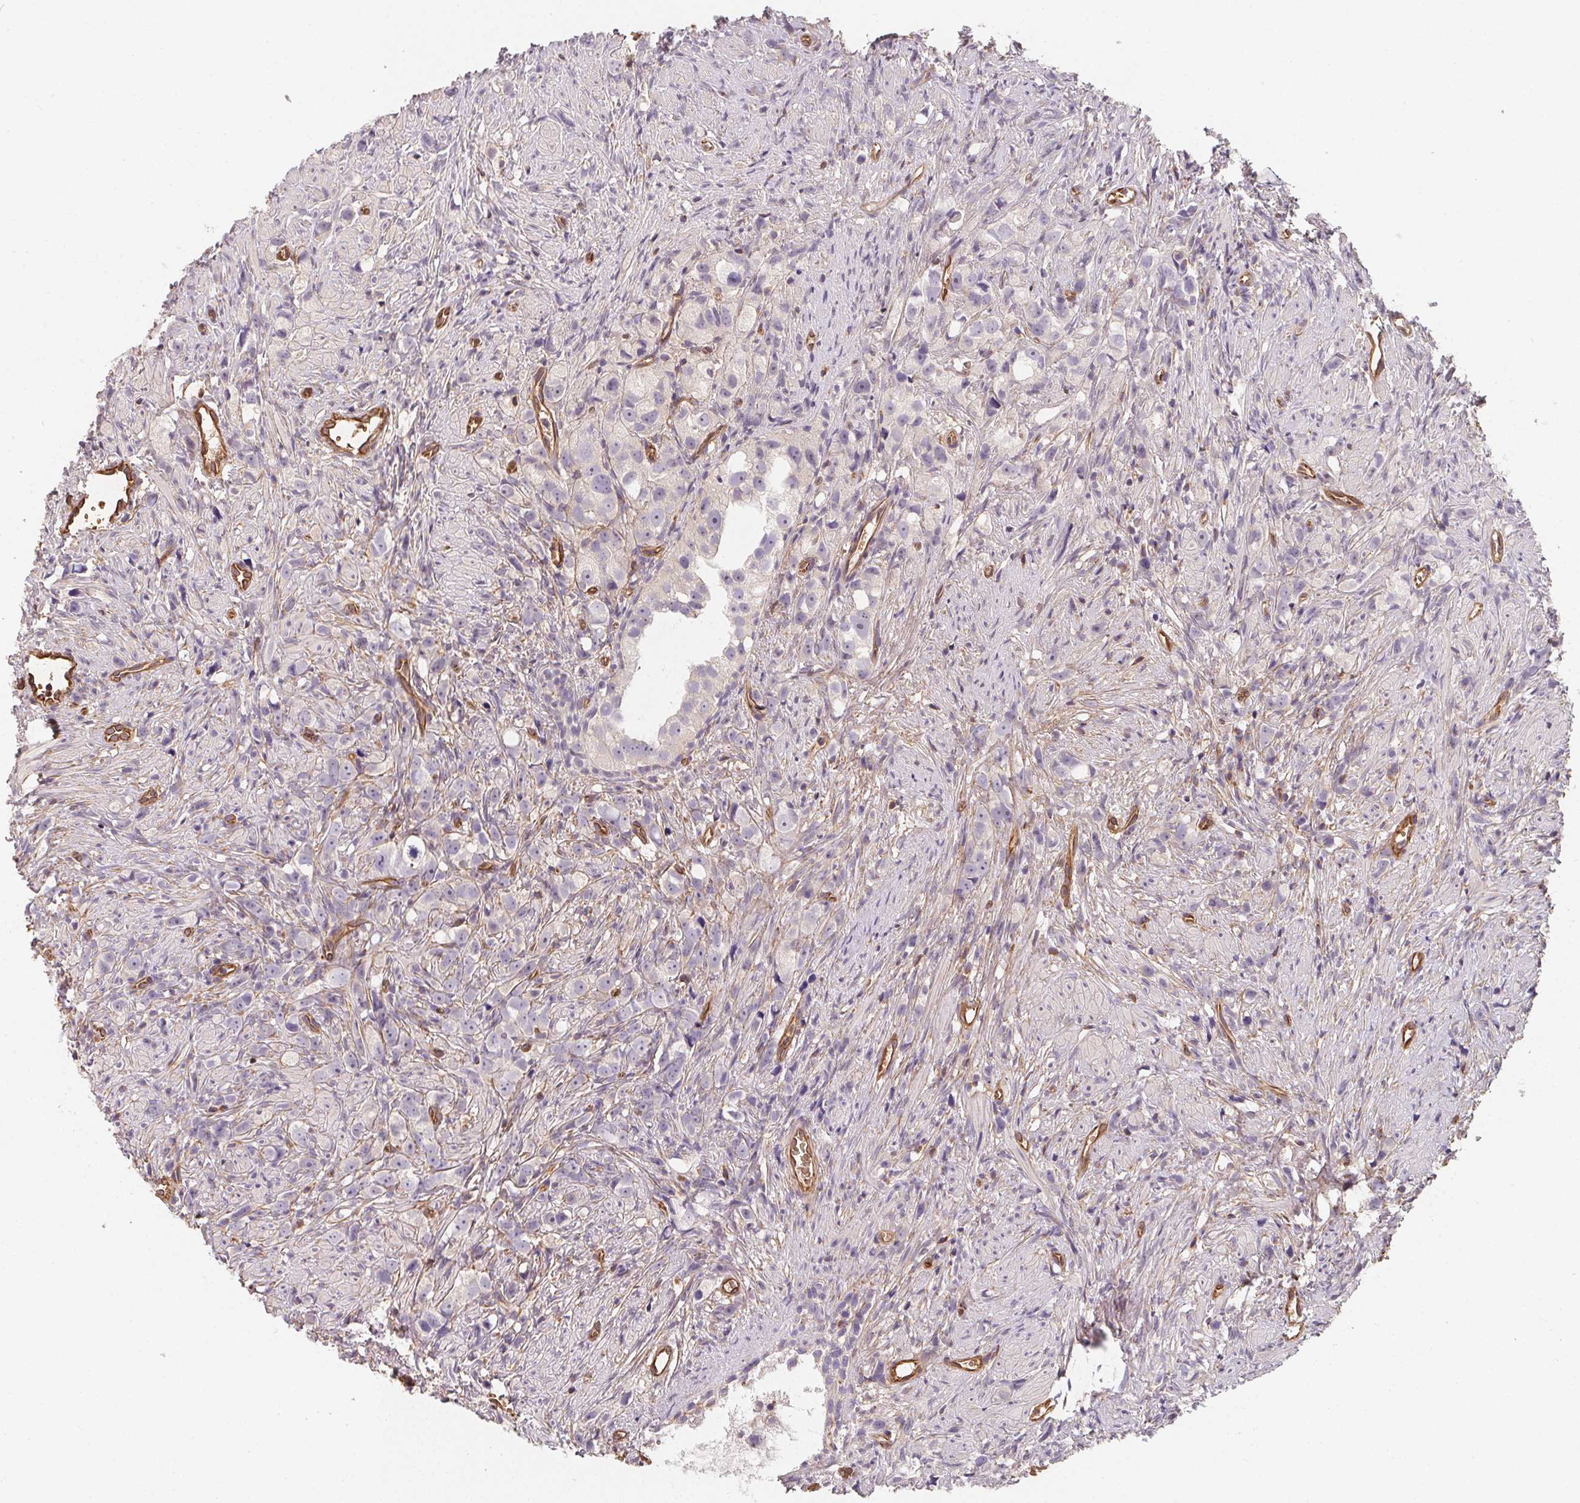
{"staining": {"intensity": "negative", "quantity": "none", "location": "none"}, "tissue": "prostate cancer", "cell_type": "Tumor cells", "image_type": "cancer", "snomed": [{"axis": "morphology", "description": "Adenocarcinoma, High grade"}, {"axis": "topography", "description": "Prostate"}], "caption": "This photomicrograph is of prostate cancer stained with IHC to label a protein in brown with the nuclei are counter-stained blue. There is no expression in tumor cells. Nuclei are stained in blue.", "gene": "TBKBP1", "patient": {"sex": "male", "age": 75}}